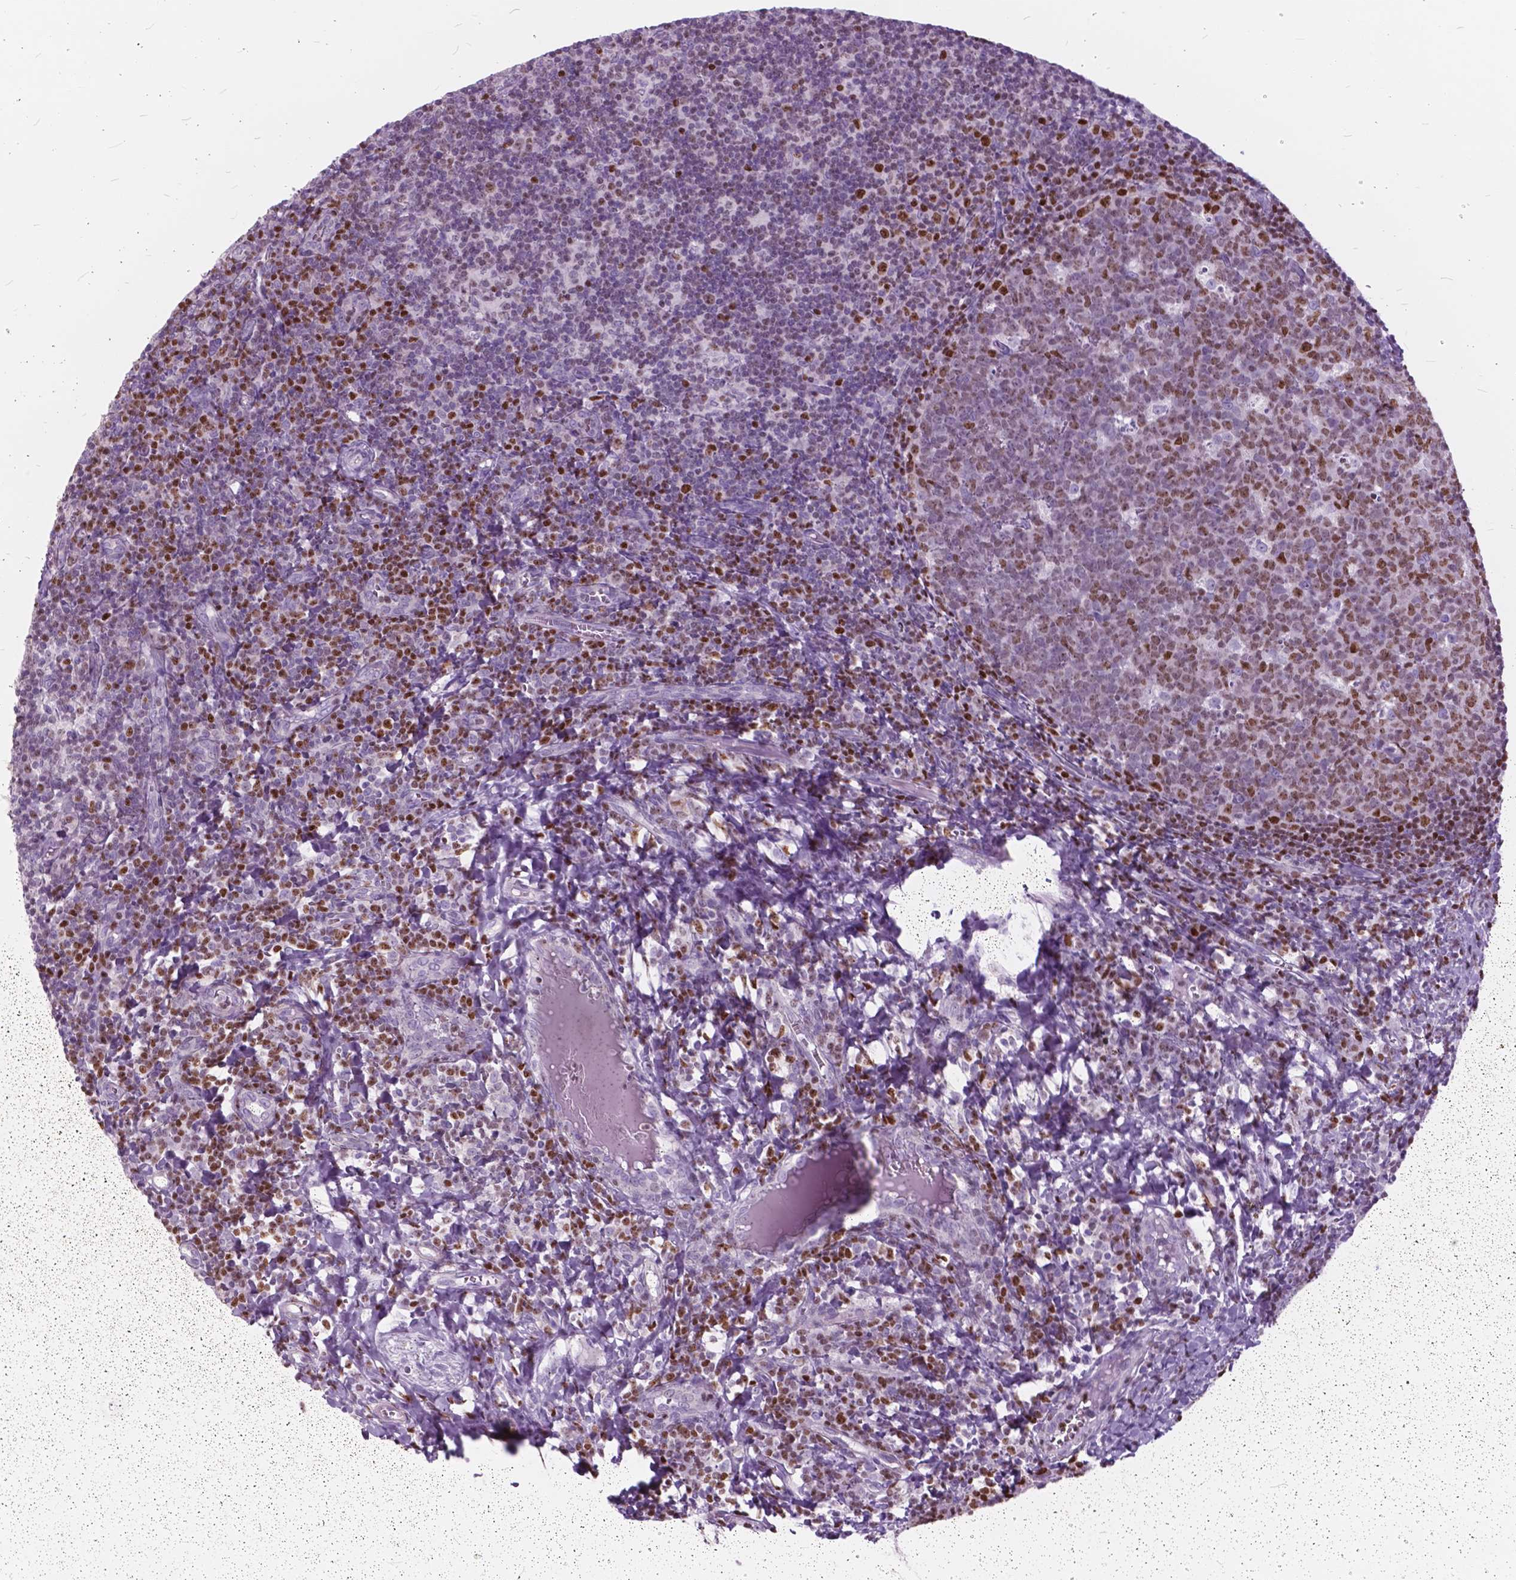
{"staining": {"intensity": "moderate", "quantity": "25%-75%", "location": "nuclear"}, "tissue": "lymph node", "cell_type": "Germinal center cells", "image_type": "normal", "snomed": [{"axis": "morphology", "description": "Normal tissue, NOS"}, {"axis": "topography", "description": "Lymph node"}], "caption": "Immunohistochemical staining of normal lymph node displays moderate nuclear protein positivity in approximately 25%-75% of germinal center cells.", "gene": "SP140", "patient": {"sex": "female", "age": 21}}